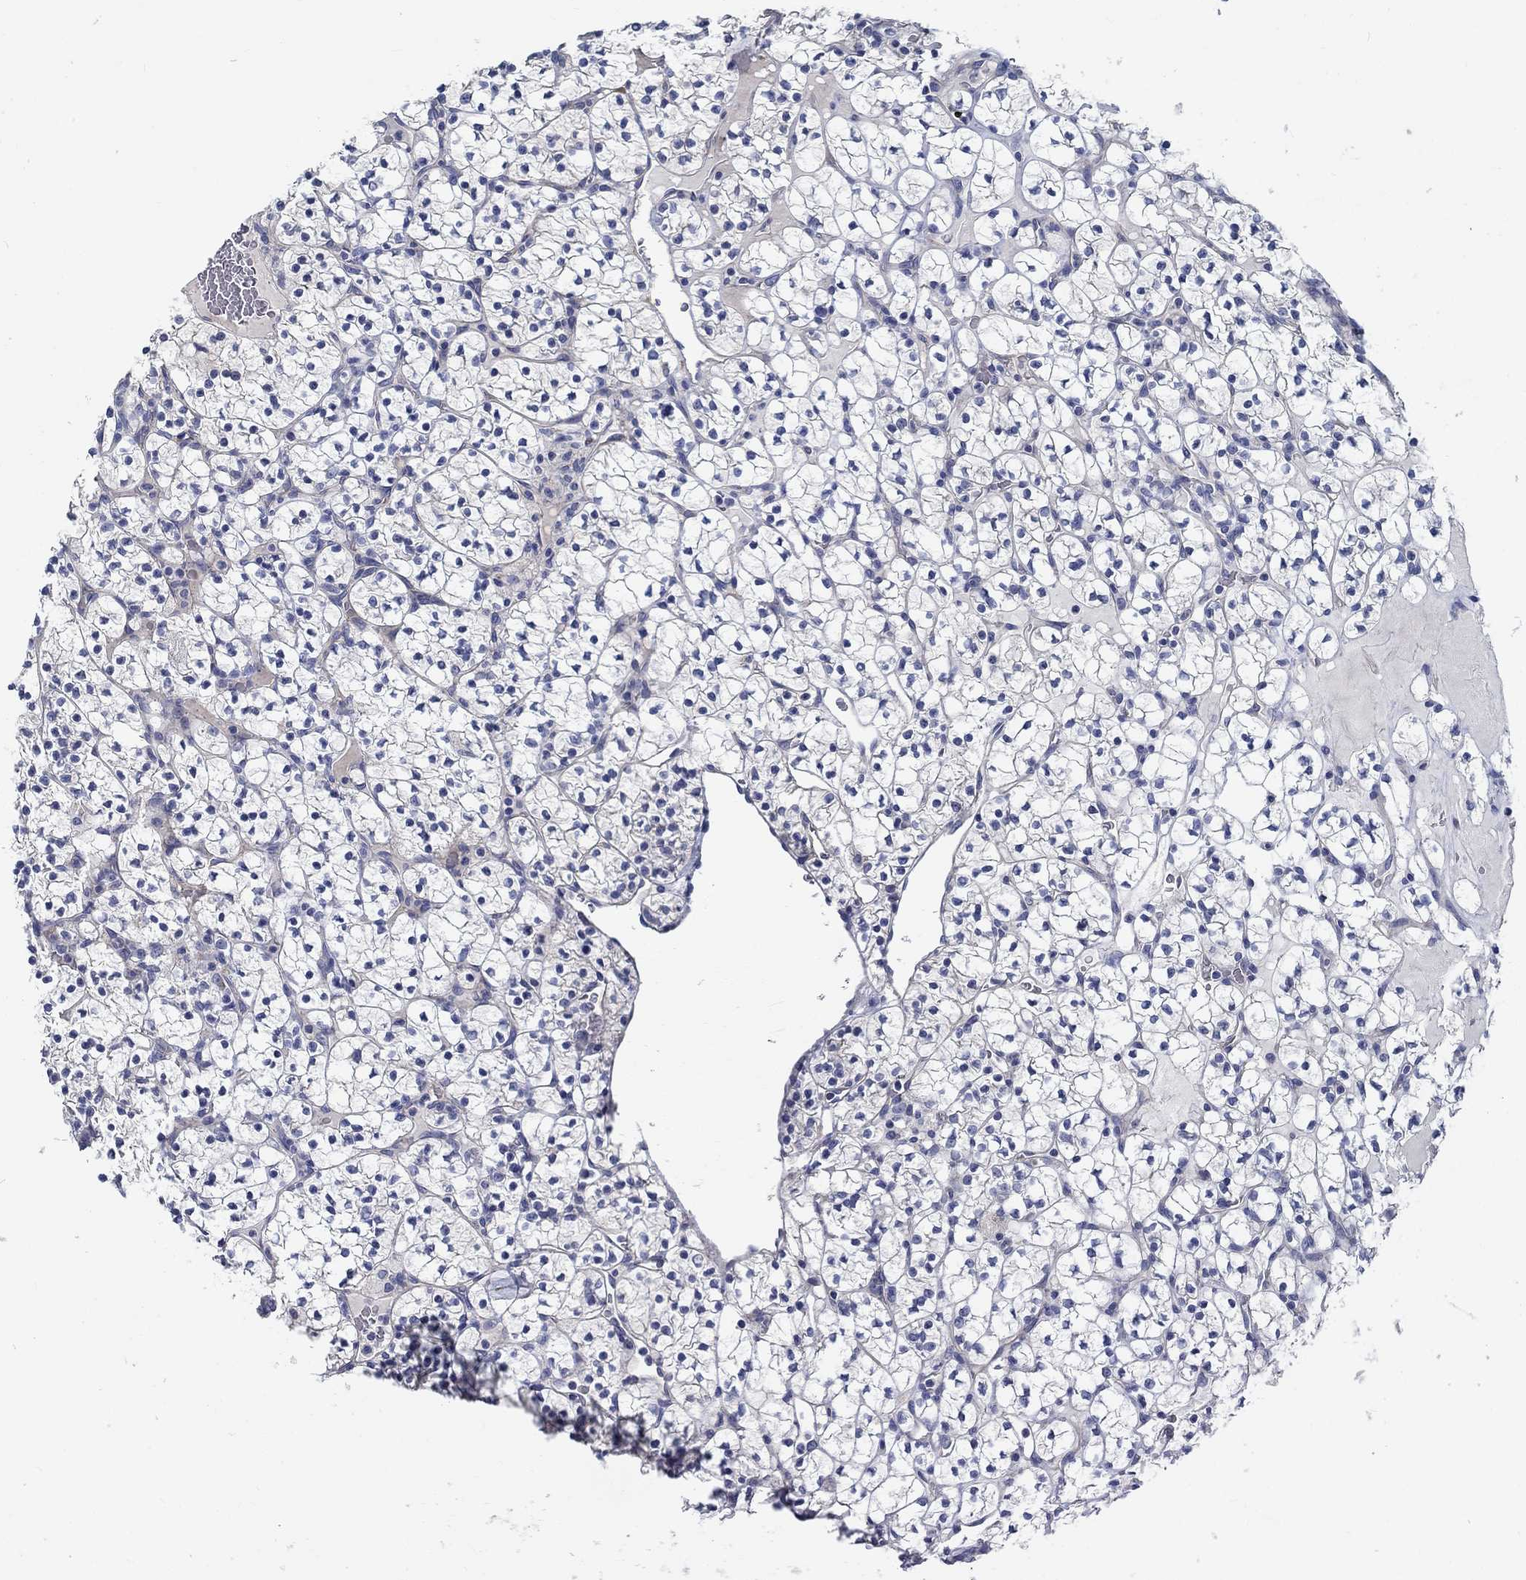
{"staining": {"intensity": "negative", "quantity": "none", "location": "none"}, "tissue": "renal cancer", "cell_type": "Tumor cells", "image_type": "cancer", "snomed": [{"axis": "morphology", "description": "Adenocarcinoma, NOS"}, {"axis": "topography", "description": "Kidney"}], "caption": "A photomicrograph of adenocarcinoma (renal) stained for a protein shows no brown staining in tumor cells.", "gene": "MYBPC1", "patient": {"sex": "female", "age": 89}}